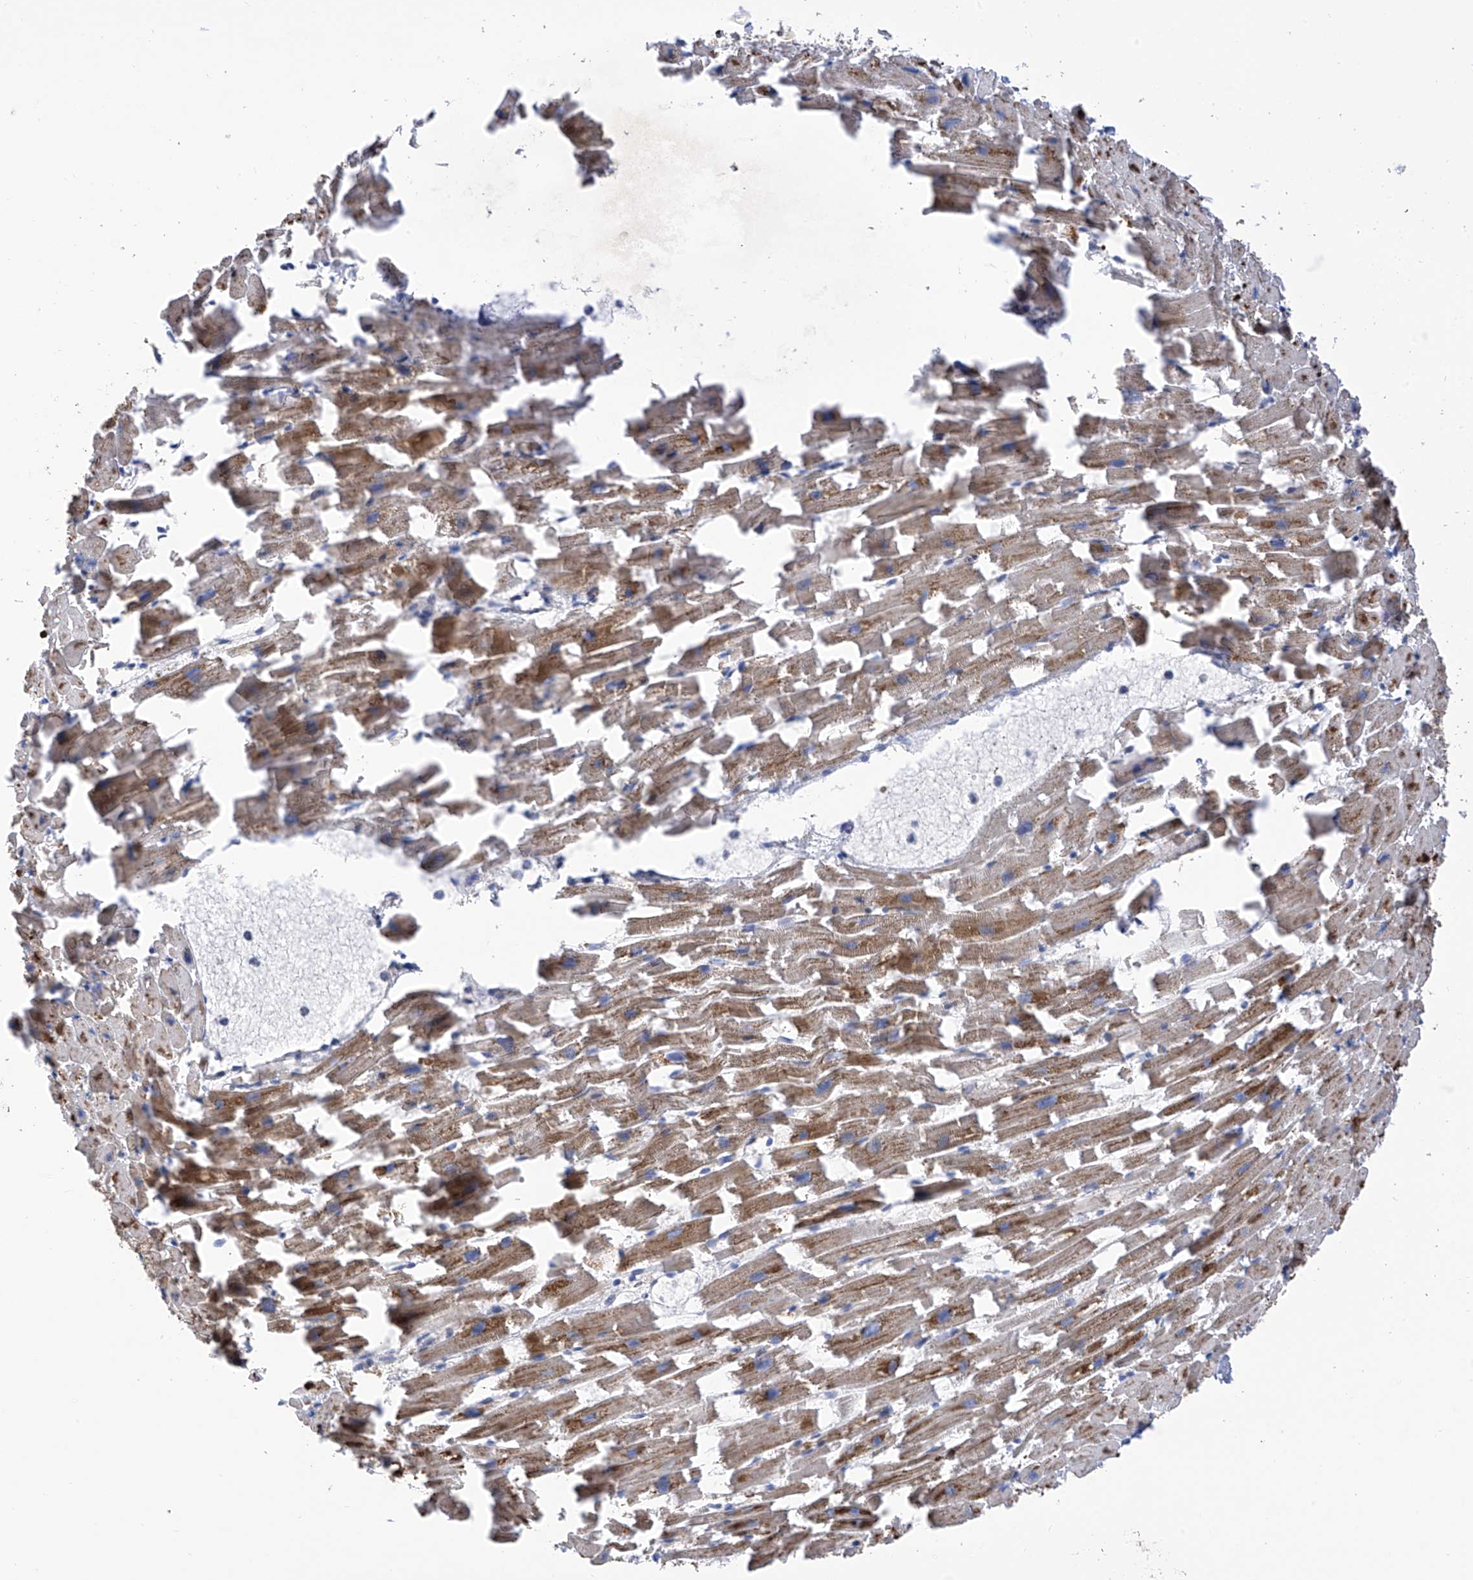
{"staining": {"intensity": "strong", "quantity": ">75%", "location": "cytoplasmic/membranous"}, "tissue": "heart muscle", "cell_type": "Cardiomyocytes", "image_type": "normal", "snomed": [{"axis": "morphology", "description": "Normal tissue, NOS"}, {"axis": "topography", "description": "Heart"}], "caption": "This photomicrograph demonstrates unremarkable heart muscle stained with immunohistochemistry (IHC) to label a protein in brown. The cytoplasmic/membranous of cardiomyocytes show strong positivity for the protein. Nuclei are counter-stained blue.", "gene": "P2RX7", "patient": {"sex": "female", "age": 64}}